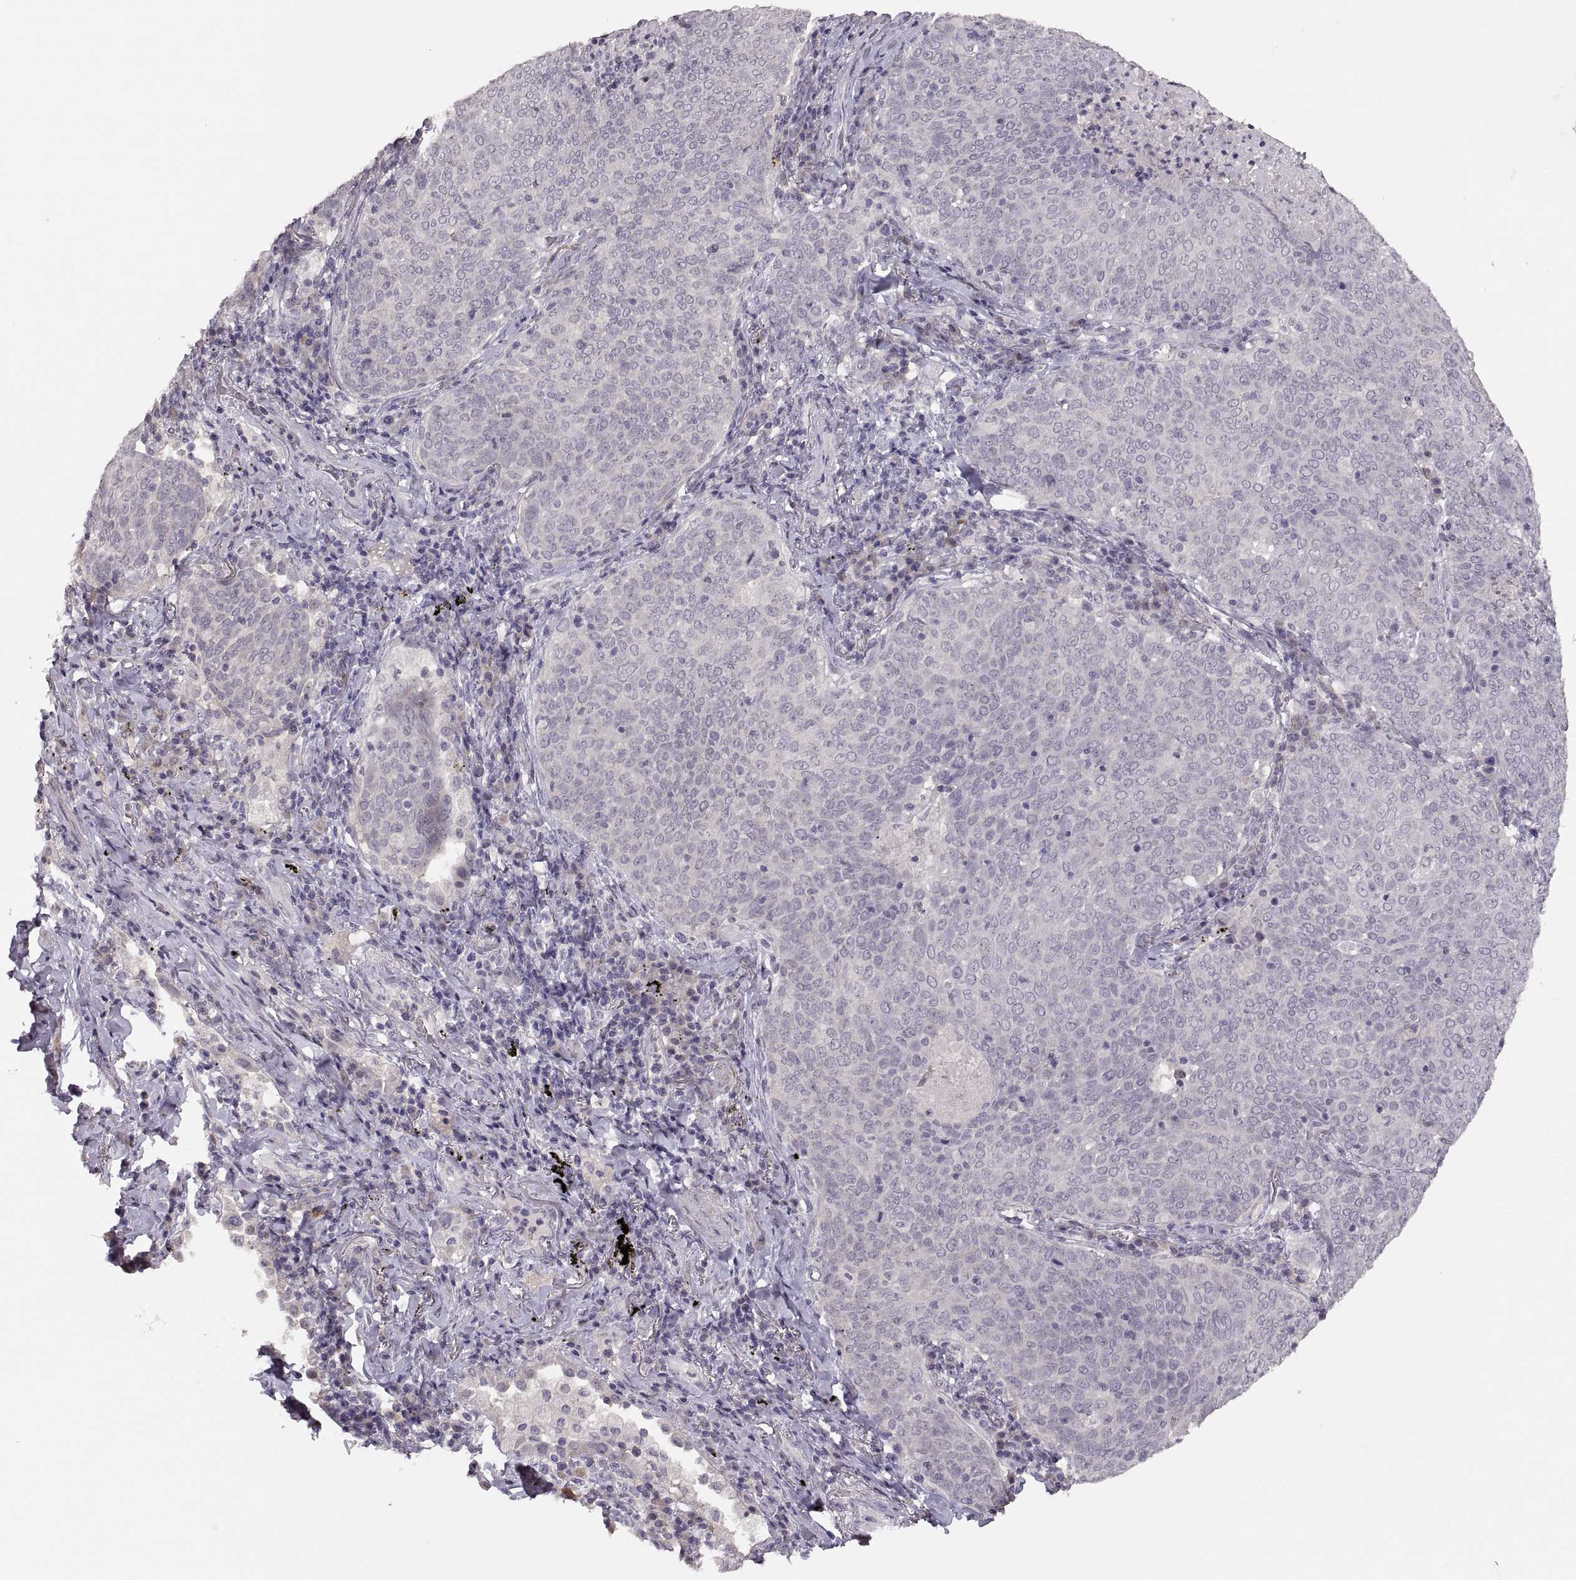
{"staining": {"intensity": "negative", "quantity": "none", "location": "none"}, "tissue": "lung cancer", "cell_type": "Tumor cells", "image_type": "cancer", "snomed": [{"axis": "morphology", "description": "Squamous cell carcinoma, NOS"}, {"axis": "topography", "description": "Lung"}], "caption": "Immunohistochemical staining of human lung cancer displays no significant staining in tumor cells.", "gene": "CDH2", "patient": {"sex": "male", "age": 82}}